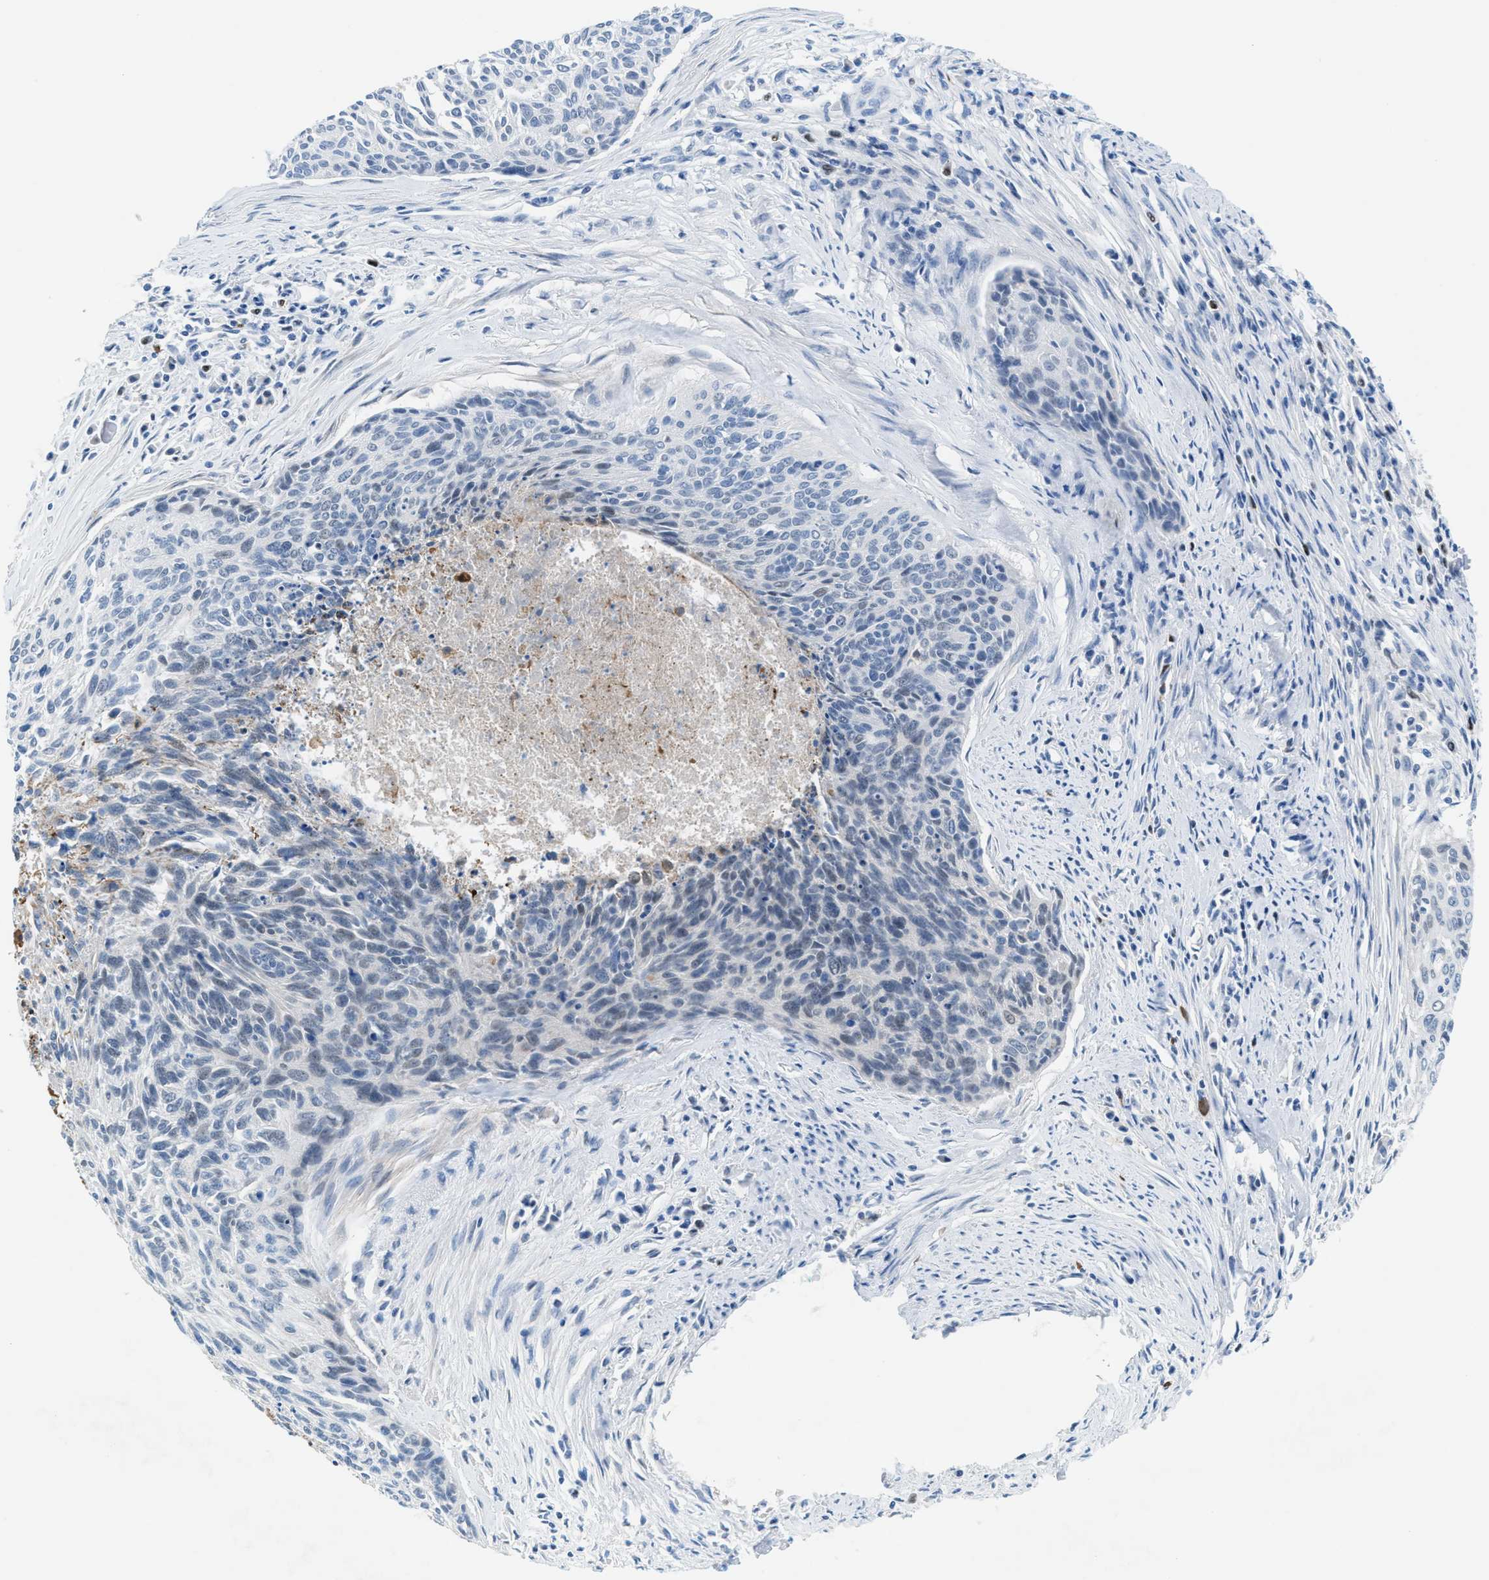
{"staining": {"intensity": "negative", "quantity": "none", "location": "none"}, "tissue": "cervical cancer", "cell_type": "Tumor cells", "image_type": "cancer", "snomed": [{"axis": "morphology", "description": "Squamous cell carcinoma, NOS"}, {"axis": "topography", "description": "Cervix"}], "caption": "A histopathology image of squamous cell carcinoma (cervical) stained for a protein exhibits no brown staining in tumor cells.", "gene": "PPM1D", "patient": {"sex": "female", "age": 55}}